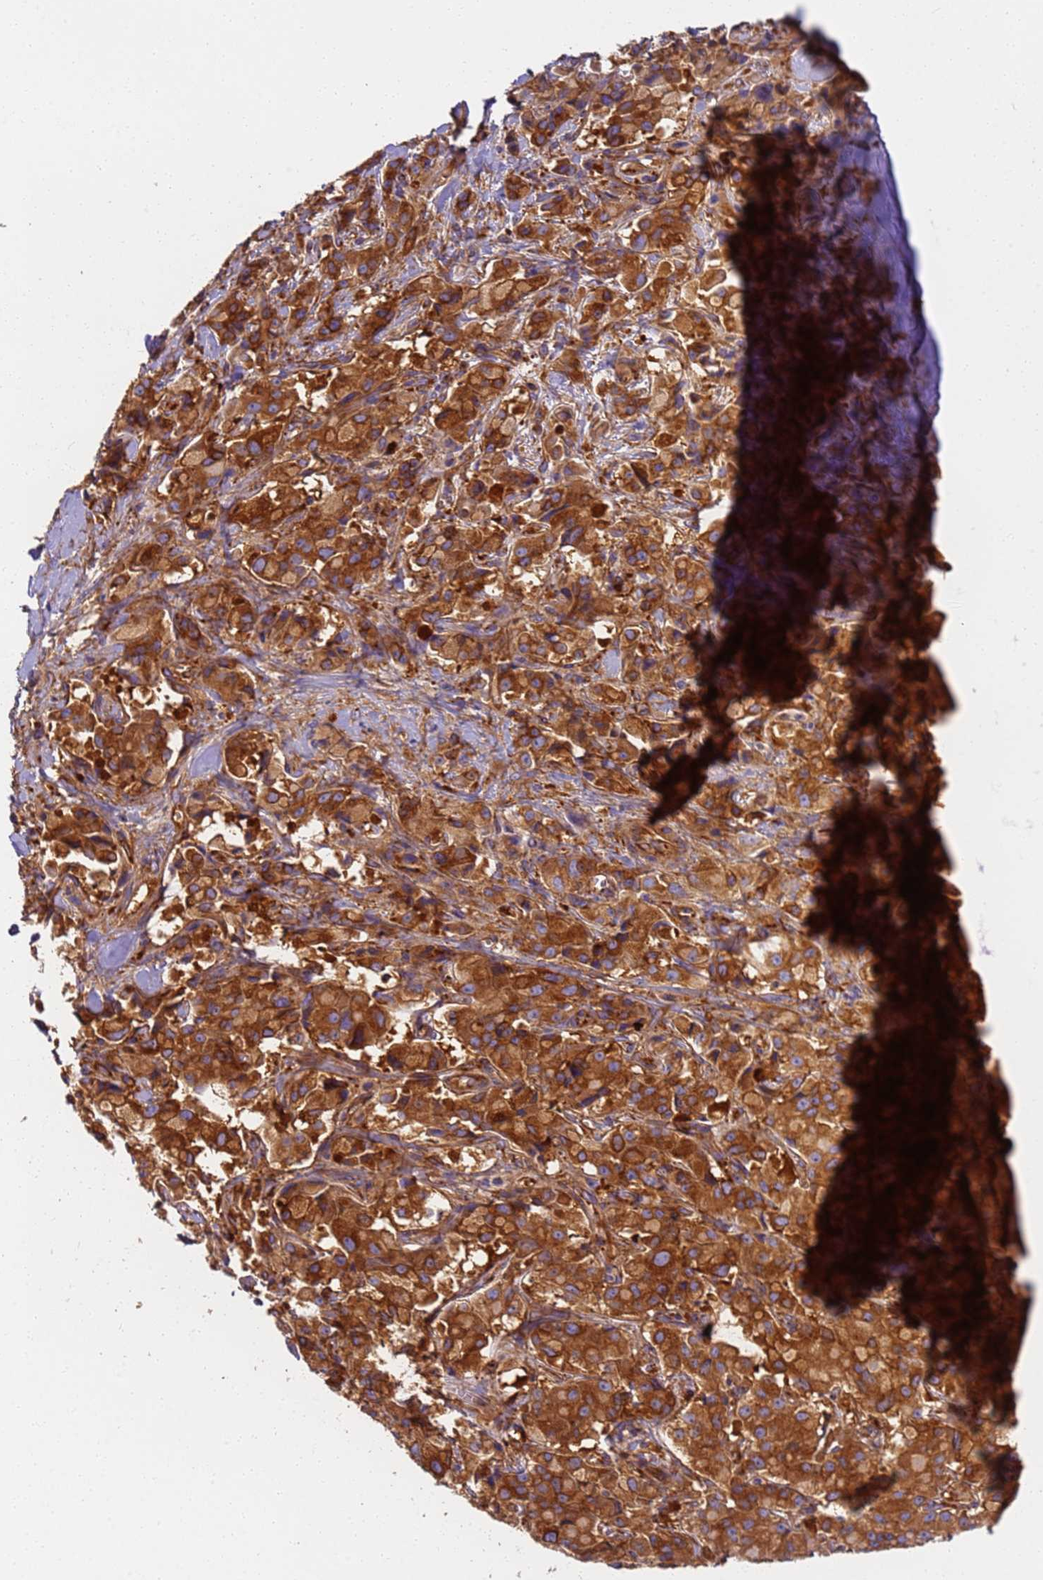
{"staining": {"intensity": "strong", "quantity": ">75%", "location": "cytoplasmic/membranous"}, "tissue": "pancreatic cancer", "cell_type": "Tumor cells", "image_type": "cancer", "snomed": [{"axis": "morphology", "description": "Adenocarcinoma, NOS"}, {"axis": "topography", "description": "Pancreas"}], "caption": "An image showing strong cytoplasmic/membranous positivity in about >75% of tumor cells in pancreatic adenocarcinoma, as visualized by brown immunohistochemical staining.", "gene": "DYNC1I2", "patient": {"sex": "male", "age": 65}}